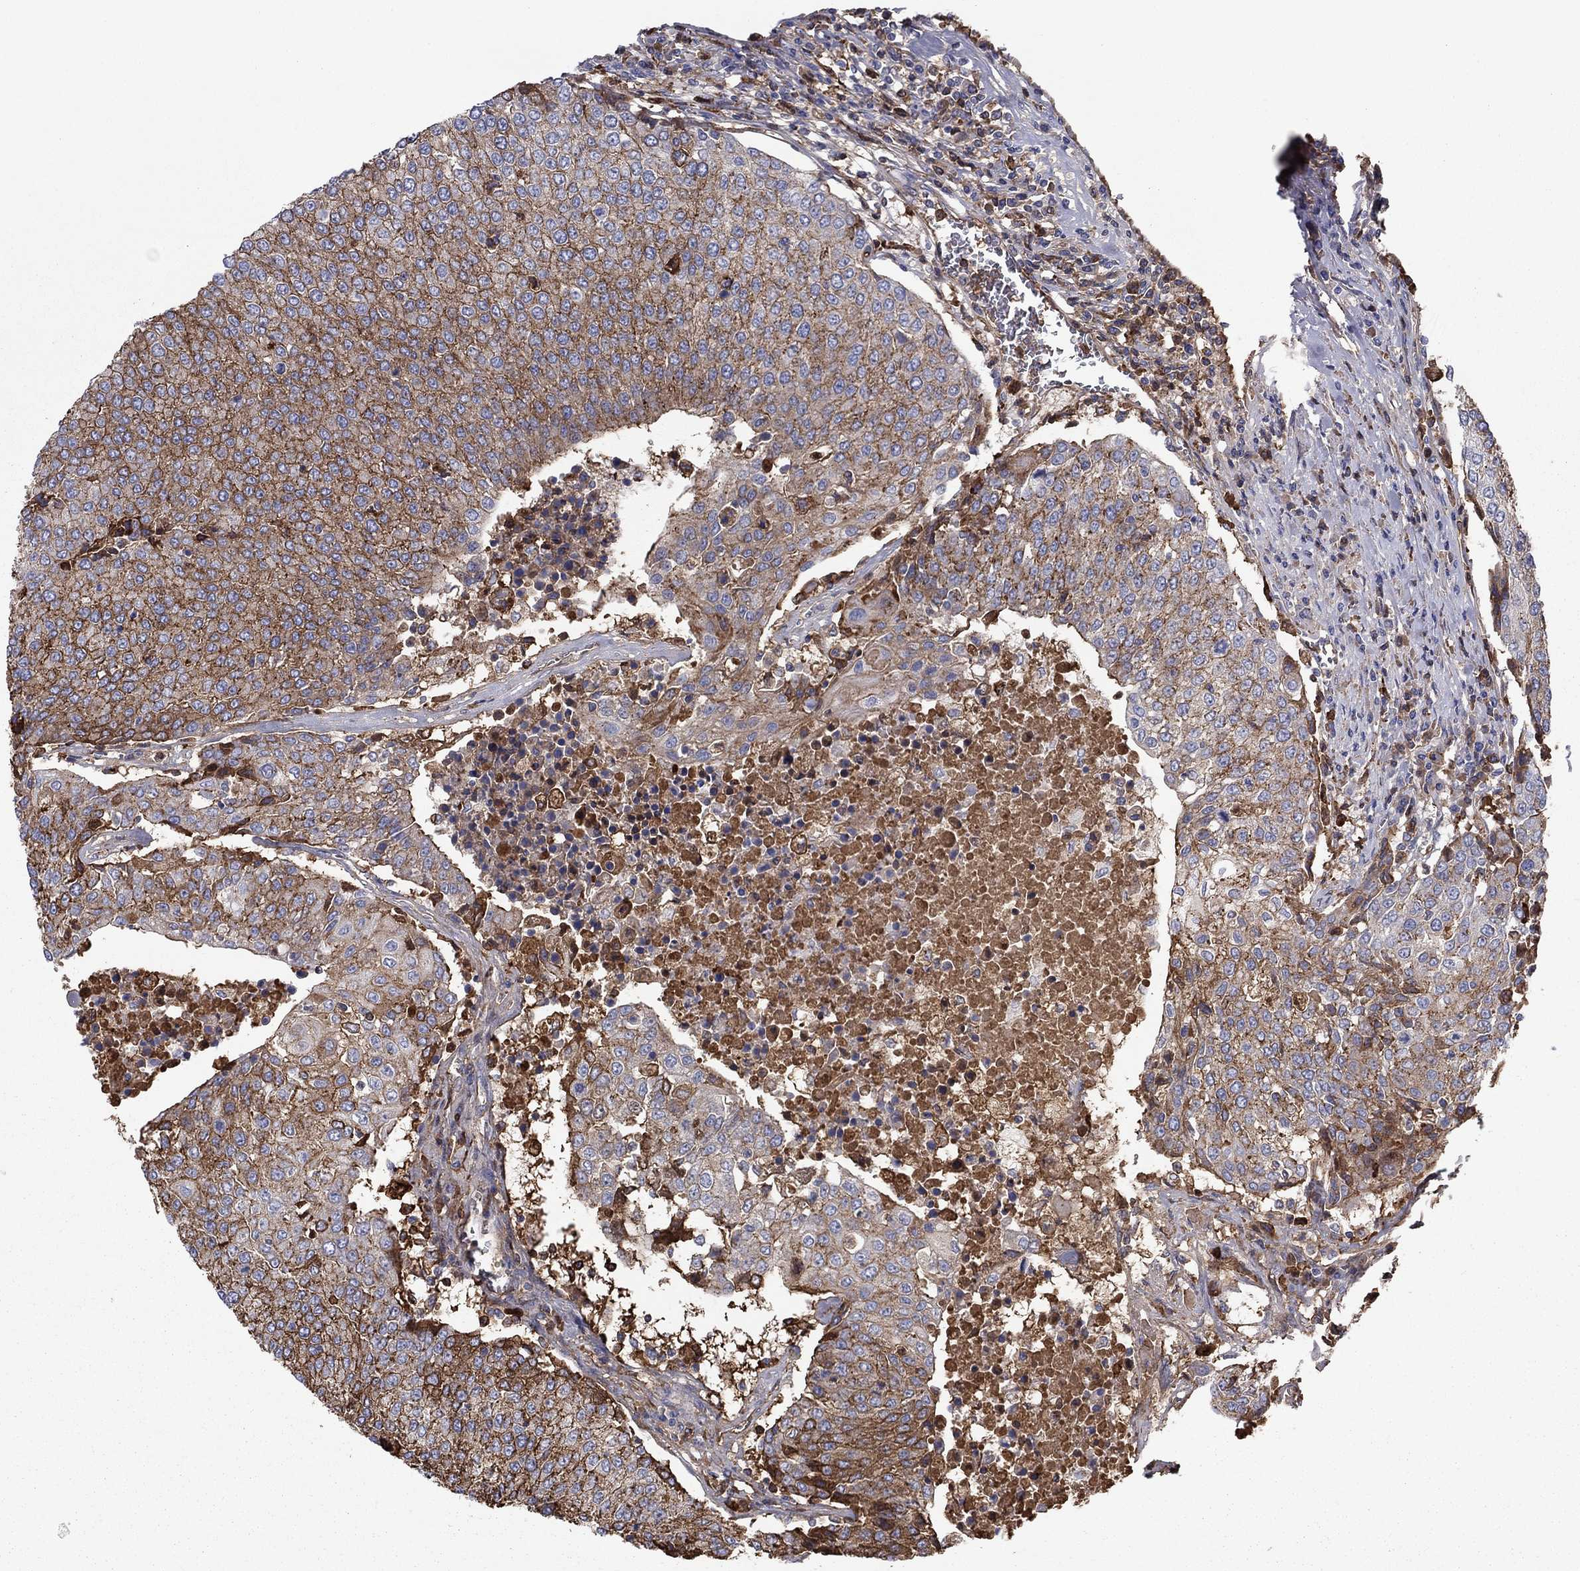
{"staining": {"intensity": "strong", "quantity": "25%-75%", "location": "cytoplasmic/membranous"}, "tissue": "urothelial cancer", "cell_type": "Tumor cells", "image_type": "cancer", "snomed": [{"axis": "morphology", "description": "Urothelial carcinoma, High grade"}, {"axis": "topography", "description": "Urinary bladder"}], "caption": "Immunohistochemistry (IHC) photomicrograph of neoplastic tissue: human high-grade urothelial carcinoma stained using IHC reveals high levels of strong protein expression localized specifically in the cytoplasmic/membranous of tumor cells, appearing as a cytoplasmic/membranous brown color.", "gene": "HPX", "patient": {"sex": "female", "age": 85}}